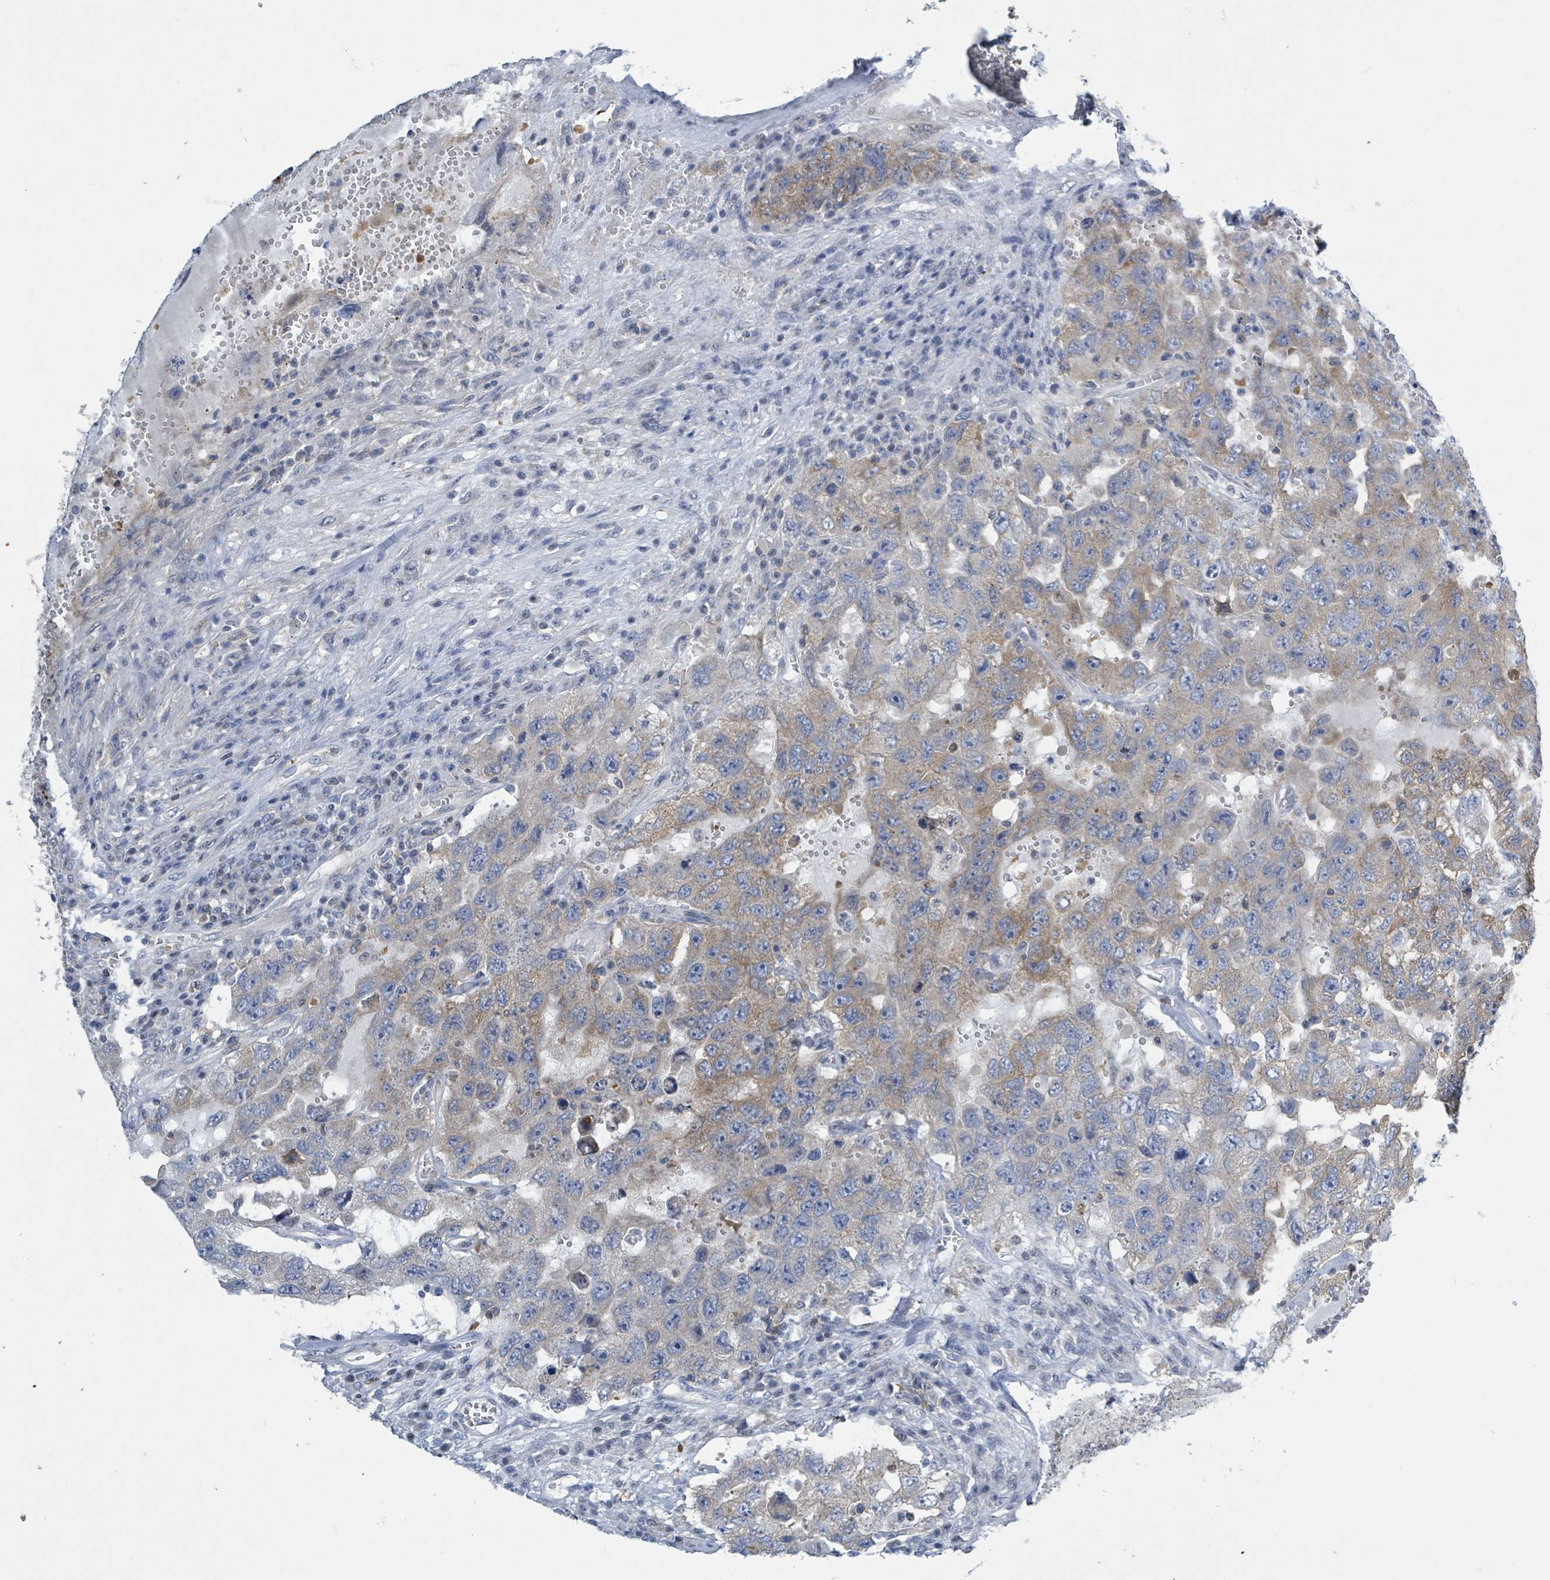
{"staining": {"intensity": "weak", "quantity": "25%-75%", "location": "cytoplasmic/membranous"}, "tissue": "testis cancer", "cell_type": "Tumor cells", "image_type": "cancer", "snomed": [{"axis": "morphology", "description": "Carcinoma, Embryonal, NOS"}, {"axis": "topography", "description": "Testis"}], "caption": "The micrograph exhibits a brown stain indicating the presence of a protein in the cytoplasmic/membranous of tumor cells in testis embryonal carcinoma.", "gene": "DGKZ", "patient": {"sex": "male", "age": 26}}